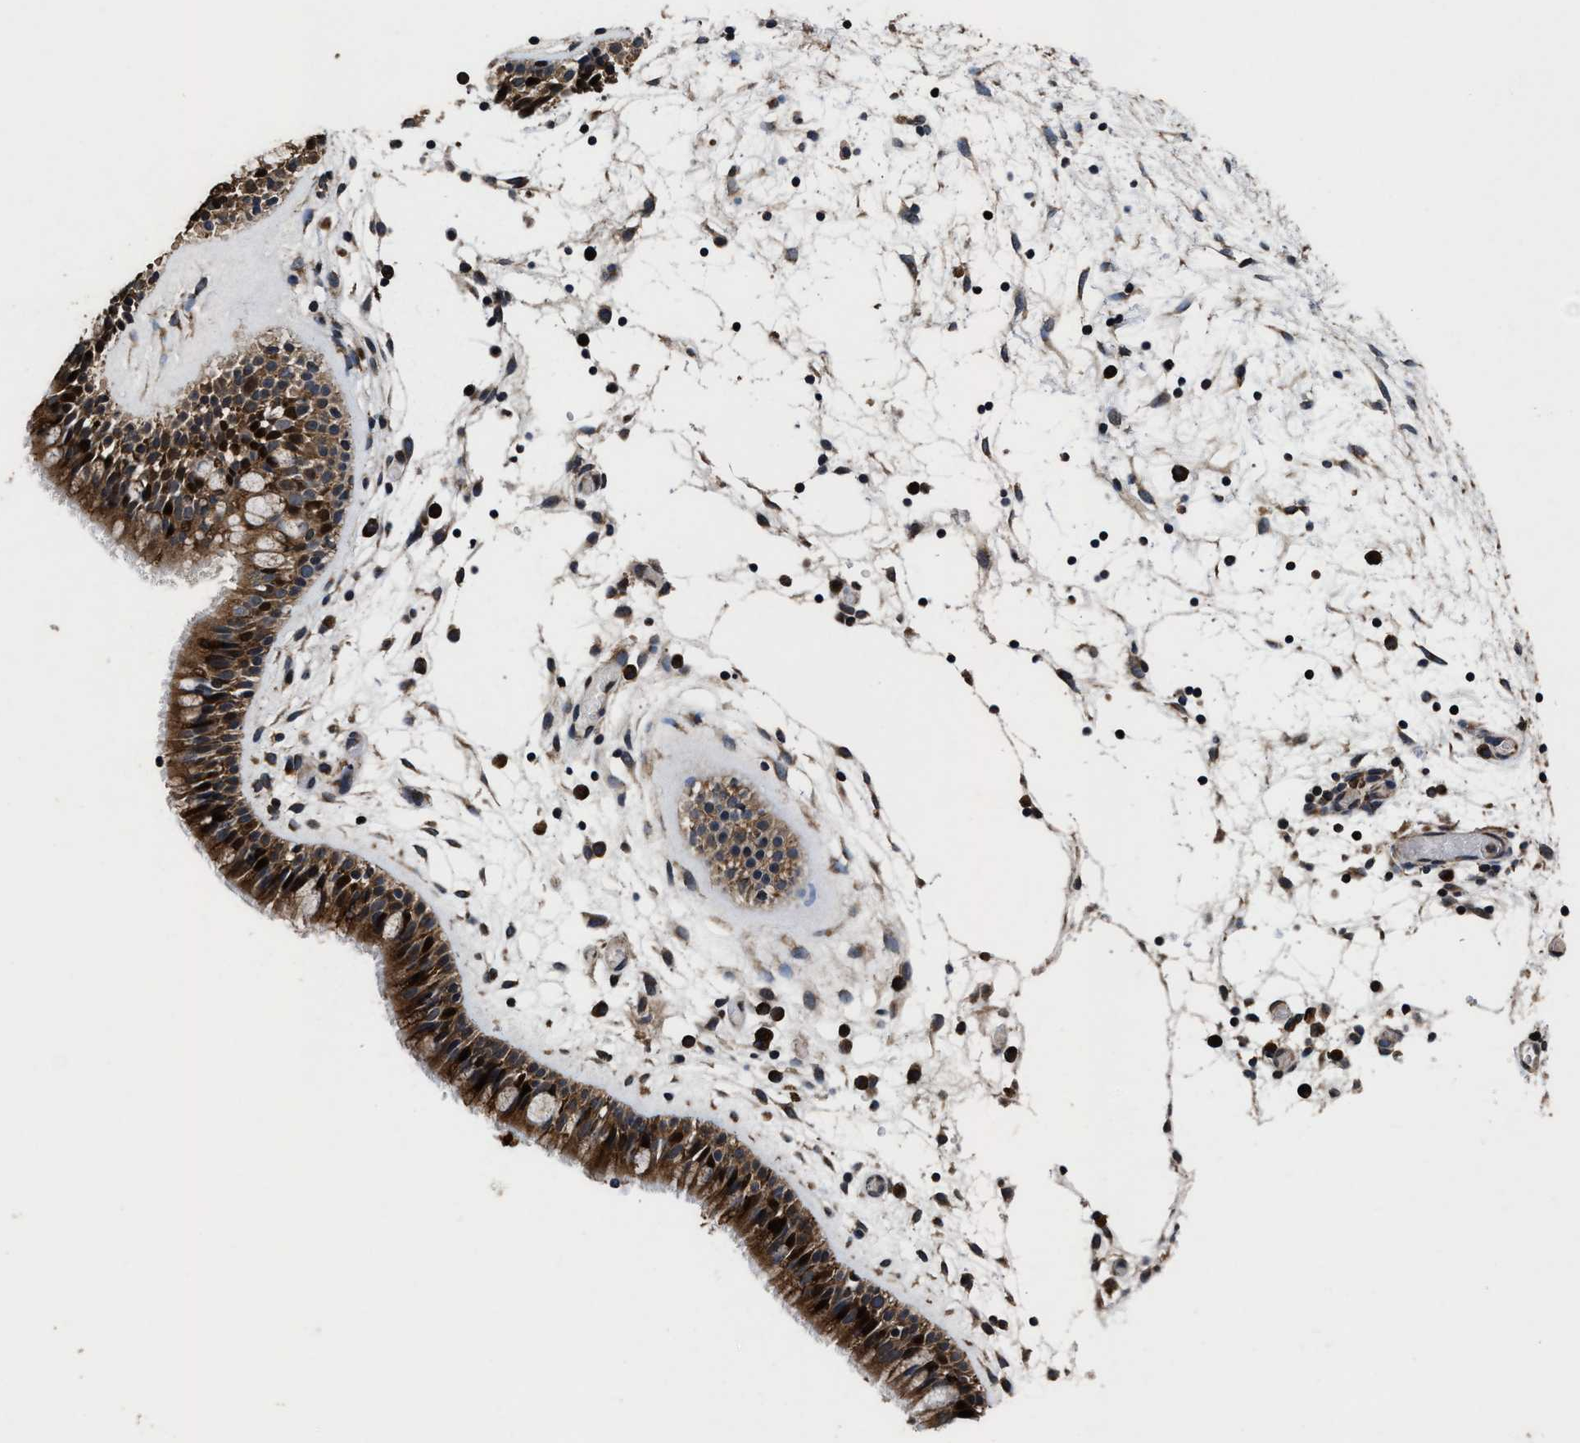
{"staining": {"intensity": "strong", "quantity": ">75%", "location": "cytoplasmic/membranous"}, "tissue": "nasopharynx", "cell_type": "Respiratory epithelial cells", "image_type": "normal", "snomed": [{"axis": "morphology", "description": "Normal tissue, NOS"}, {"axis": "morphology", "description": "Inflammation, NOS"}, {"axis": "topography", "description": "Nasopharynx"}], "caption": "Brown immunohistochemical staining in benign human nasopharynx reveals strong cytoplasmic/membranous staining in approximately >75% of respiratory epithelial cells.", "gene": "EBAG9", "patient": {"sex": "male", "age": 48}}